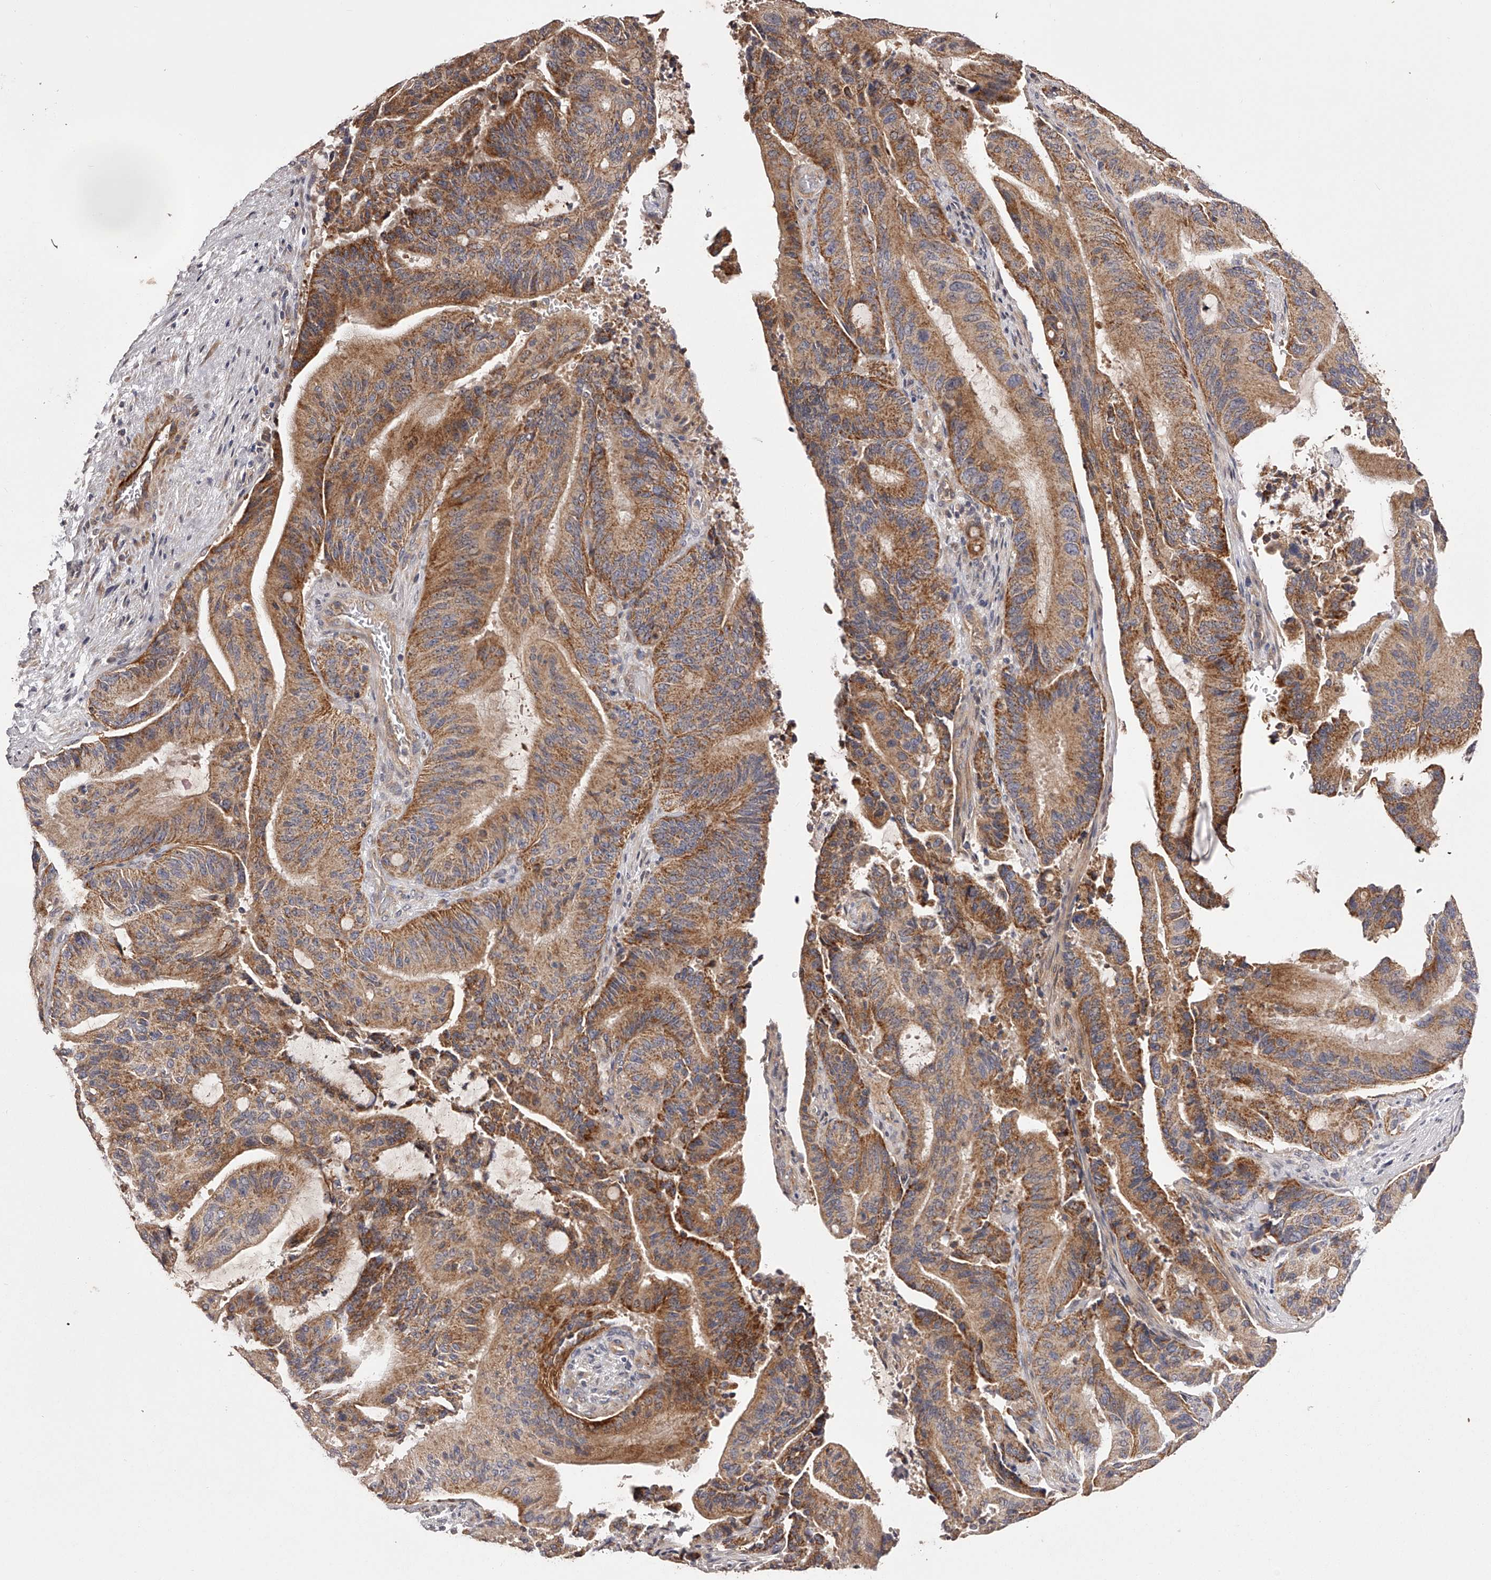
{"staining": {"intensity": "moderate", "quantity": ">75%", "location": "cytoplasmic/membranous"}, "tissue": "liver cancer", "cell_type": "Tumor cells", "image_type": "cancer", "snomed": [{"axis": "morphology", "description": "Normal tissue, NOS"}, {"axis": "morphology", "description": "Cholangiocarcinoma"}, {"axis": "topography", "description": "Liver"}, {"axis": "topography", "description": "Peripheral nerve tissue"}], "caption": "Human liver cholangiocarcinoma stained for a protein (brown) displays moderate cytoplasmic/membranous positive expression in approximately >75% of tumor cells.", "gene": "ODF2L", "patient": {"sex": "female", "age": 73}}